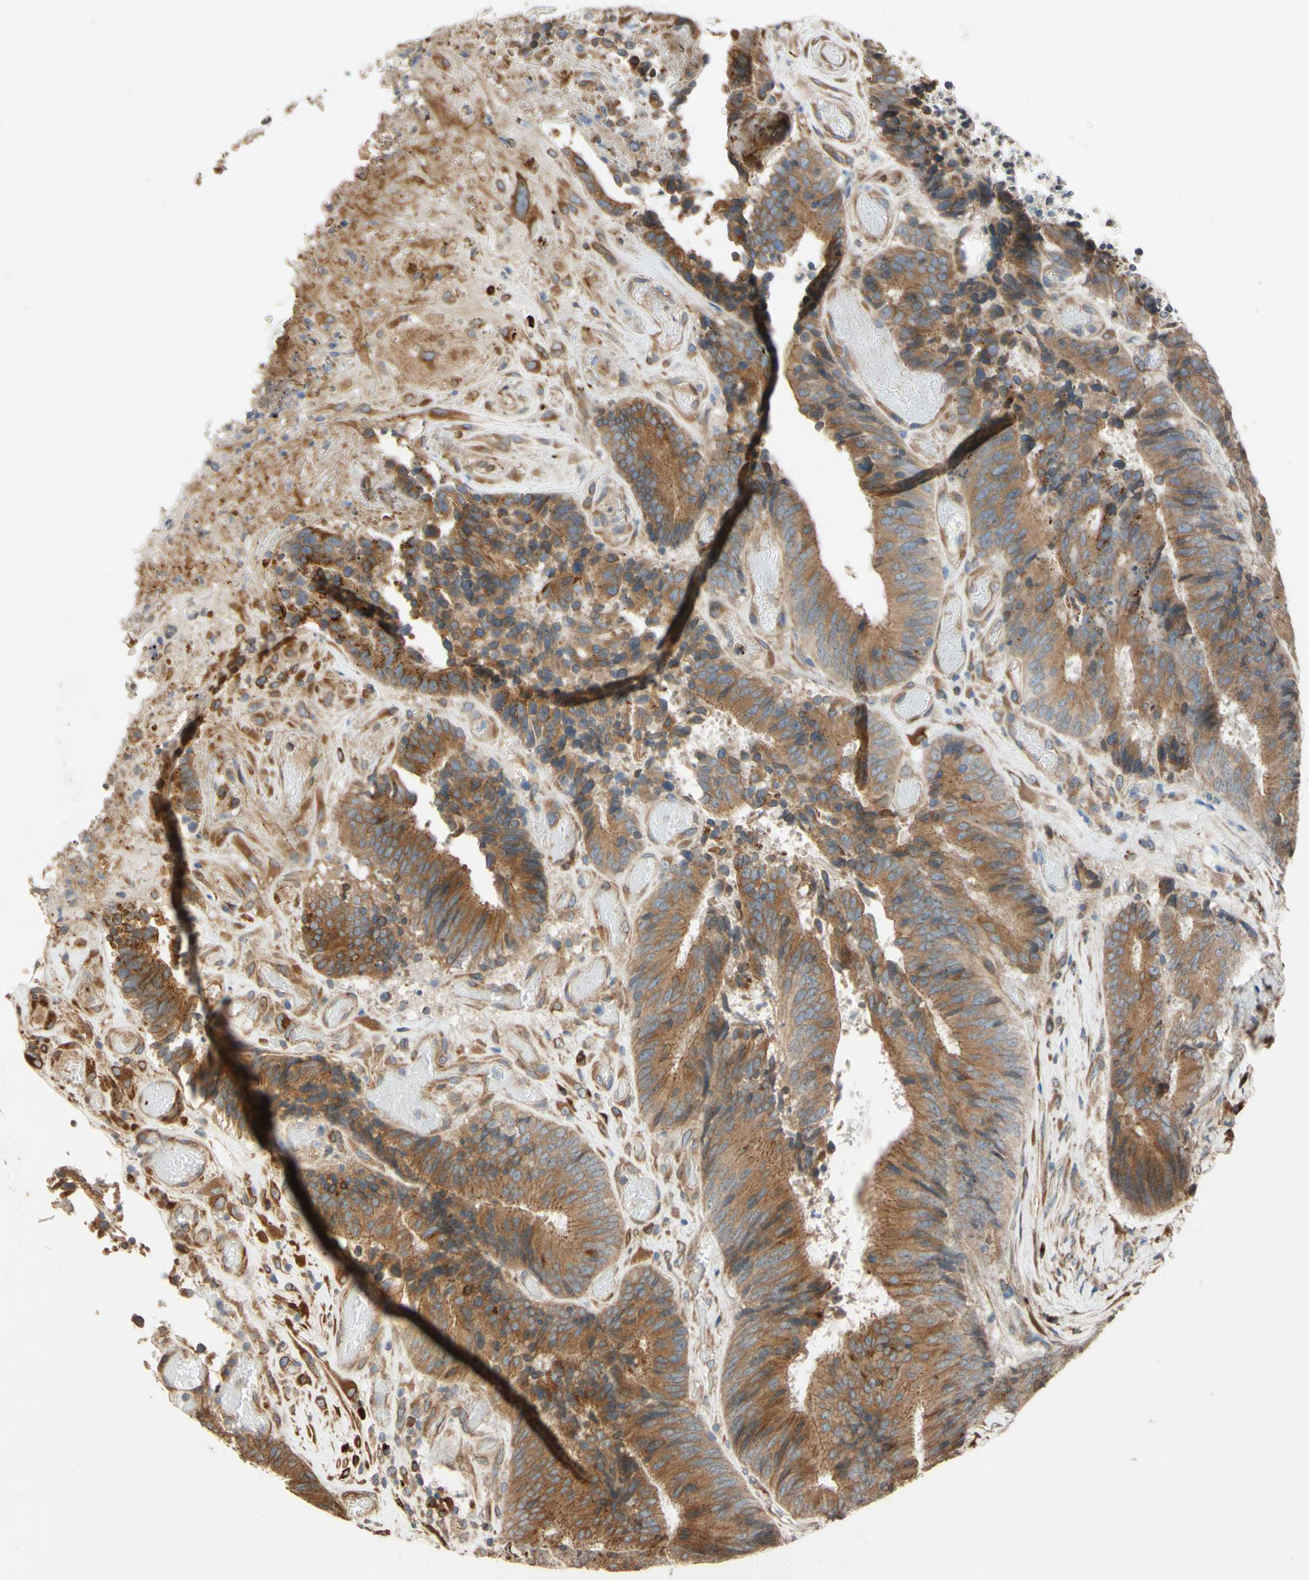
{"staining": {"intensity": "moderate", "quantity": ">75%", "location": "cytoplasmic/membranous"}, "tissue": "colorectal cancer", "cell_type": "Tumor cells", "image_type": "cancer", "snomed": [{"axis": "morphology", "description": "Adenocarcinoma, NOS"}, {"axis": "topography", "description": "Rectum"}], "caption": "The photomicrograph reveals immunohistochemical staining of colorectal adenocarcinoma. There is moderate cytoplasmic/membranous staining is present in approximately >75% of tumor cells.", "gene": "PTPRU", "patient": {"sex": "male", "age": 72}}